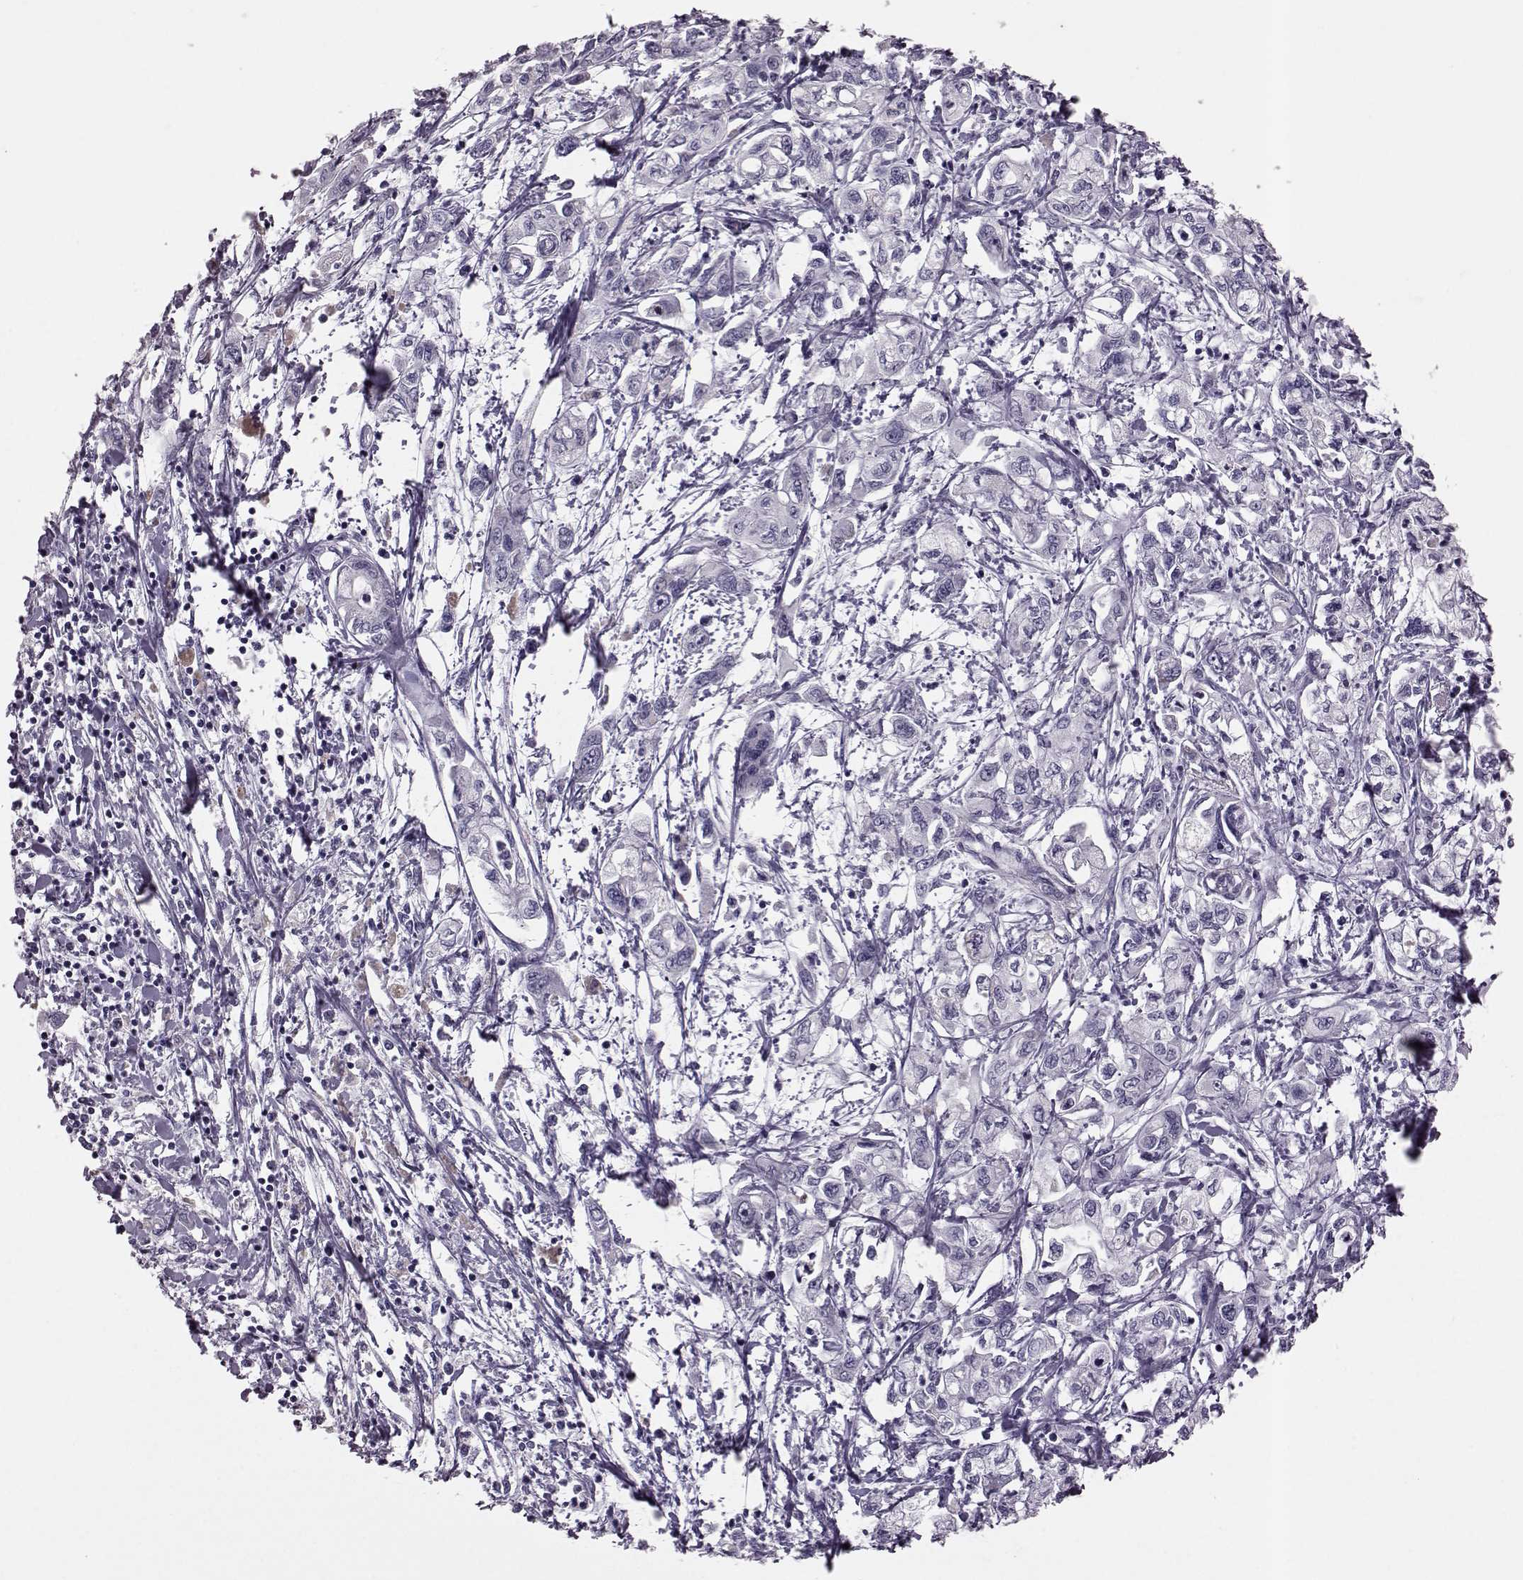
{"staining": {"intensity": "negative", "quantity": "none", "location": "none"}, "tissue": "pancreatic cancer", "cell_type": "Tumor cells", "image_type": "cancer", "snomed": [{"axis": "morphology", "description": "Adenocarcinoma, NOS"}, {"axis": "topography", "description": "Pancreas"}], "caption": "Immunohistochemistry photomicrograph of neoplastic tissue: human pancreatic cancer (adenocarcinoma) stained with DAB (3,3'-diaminobenzidine) demonstrates no significant protein staining in tumor cells.", "gene": "RIMS2", "patient": {"sex": "male", "age": 54}}